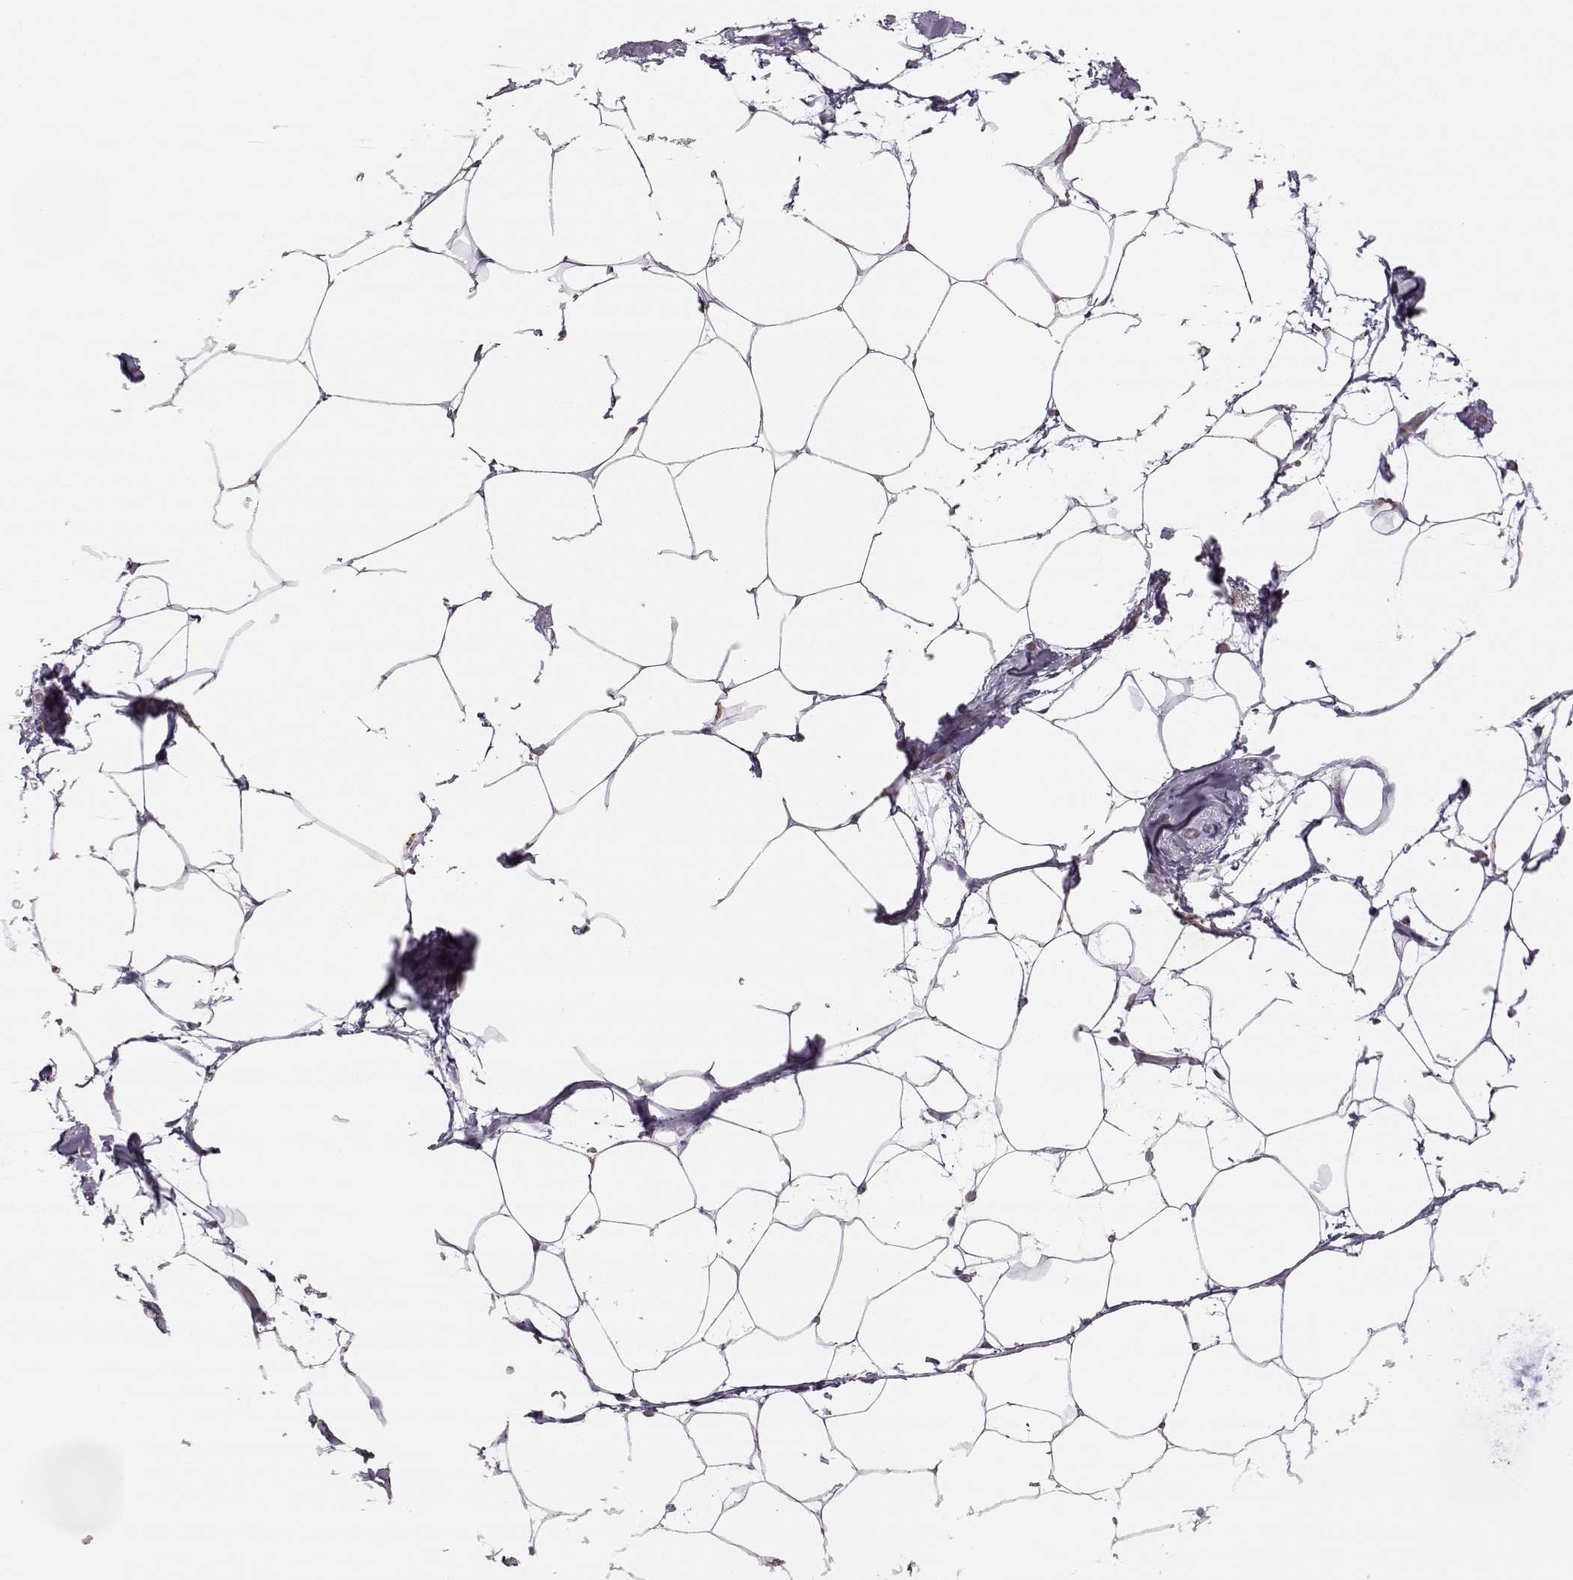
{"staining": {"intensity": "negative", "quantity": "none", "location": "none"}, "tissue": "adipose tissue", "cell_type": "Adipocytes", "image_type": "normal", "snomed": [{"axis": "morphology", "description": "Normal tissue, NOS"}, {"axis": "topography", "description": "Adipose tissue"}], "caption": "This is an IHC histopathology image of benign human adipose tissue. There is no staining in adipocytes.", "gene": "VGF", "patient": {"sex": "male", "age": 57}}